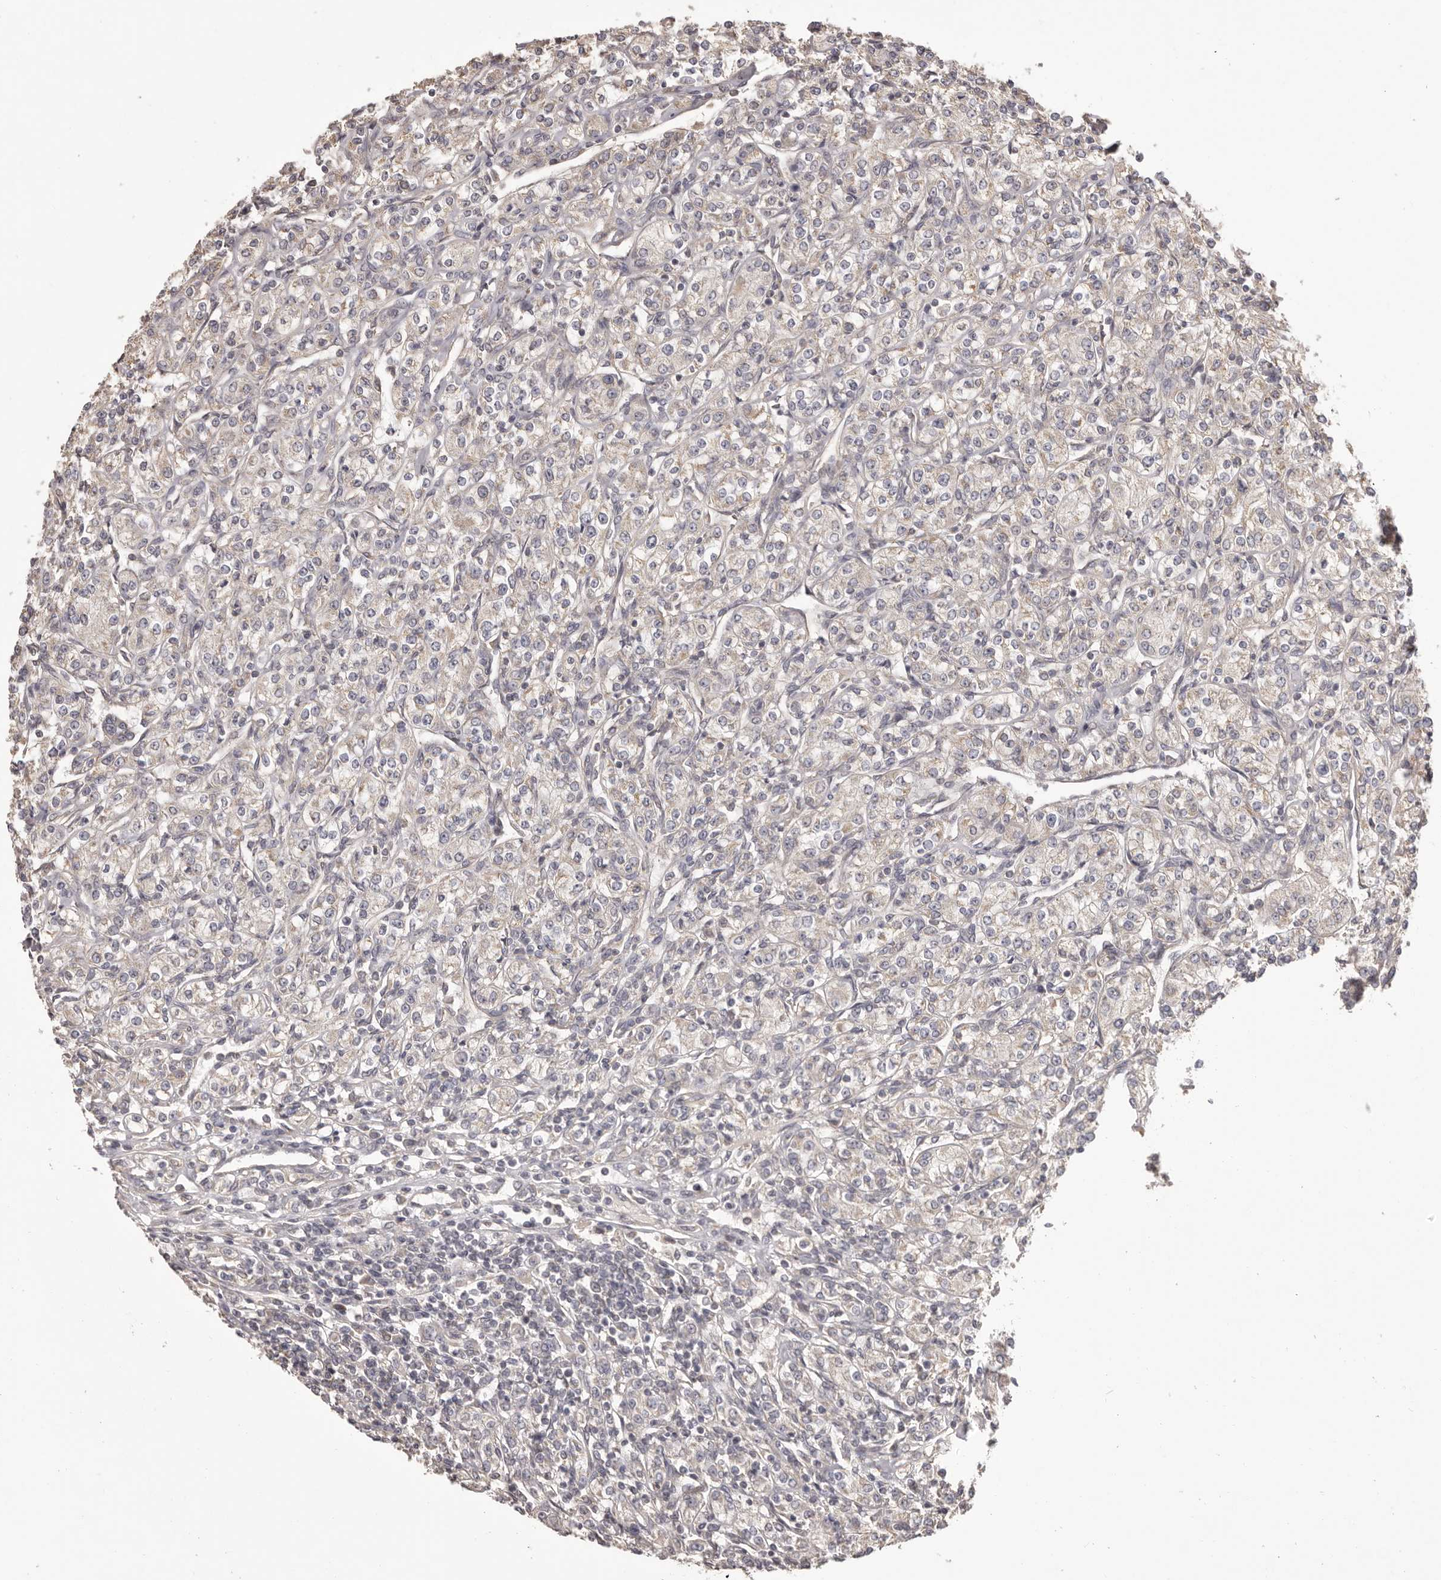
{"staining": {"intensity": "weak", "quantity": "<25%", "location": "cytoplasmic/membranous"}, "tissue": "renal cancer", "cell_type": "Tumor cells", "image_type": "cancer", "snomed": [{"axis": "morphology", "description": "Adenocarcinoma, NOS"}, {"axis": "topography", "description": "Kidney"}], "caption": "High magnification brightfield microscopy of renal adenocarcinoma stained with DAB (3,3'-diaminobenzidine) (brown) and counterstained with hematoxylin (blue): tumor cells show no significant staining.", "gene": "HRH1", "patient": {"sex": "male", "age": 77}}